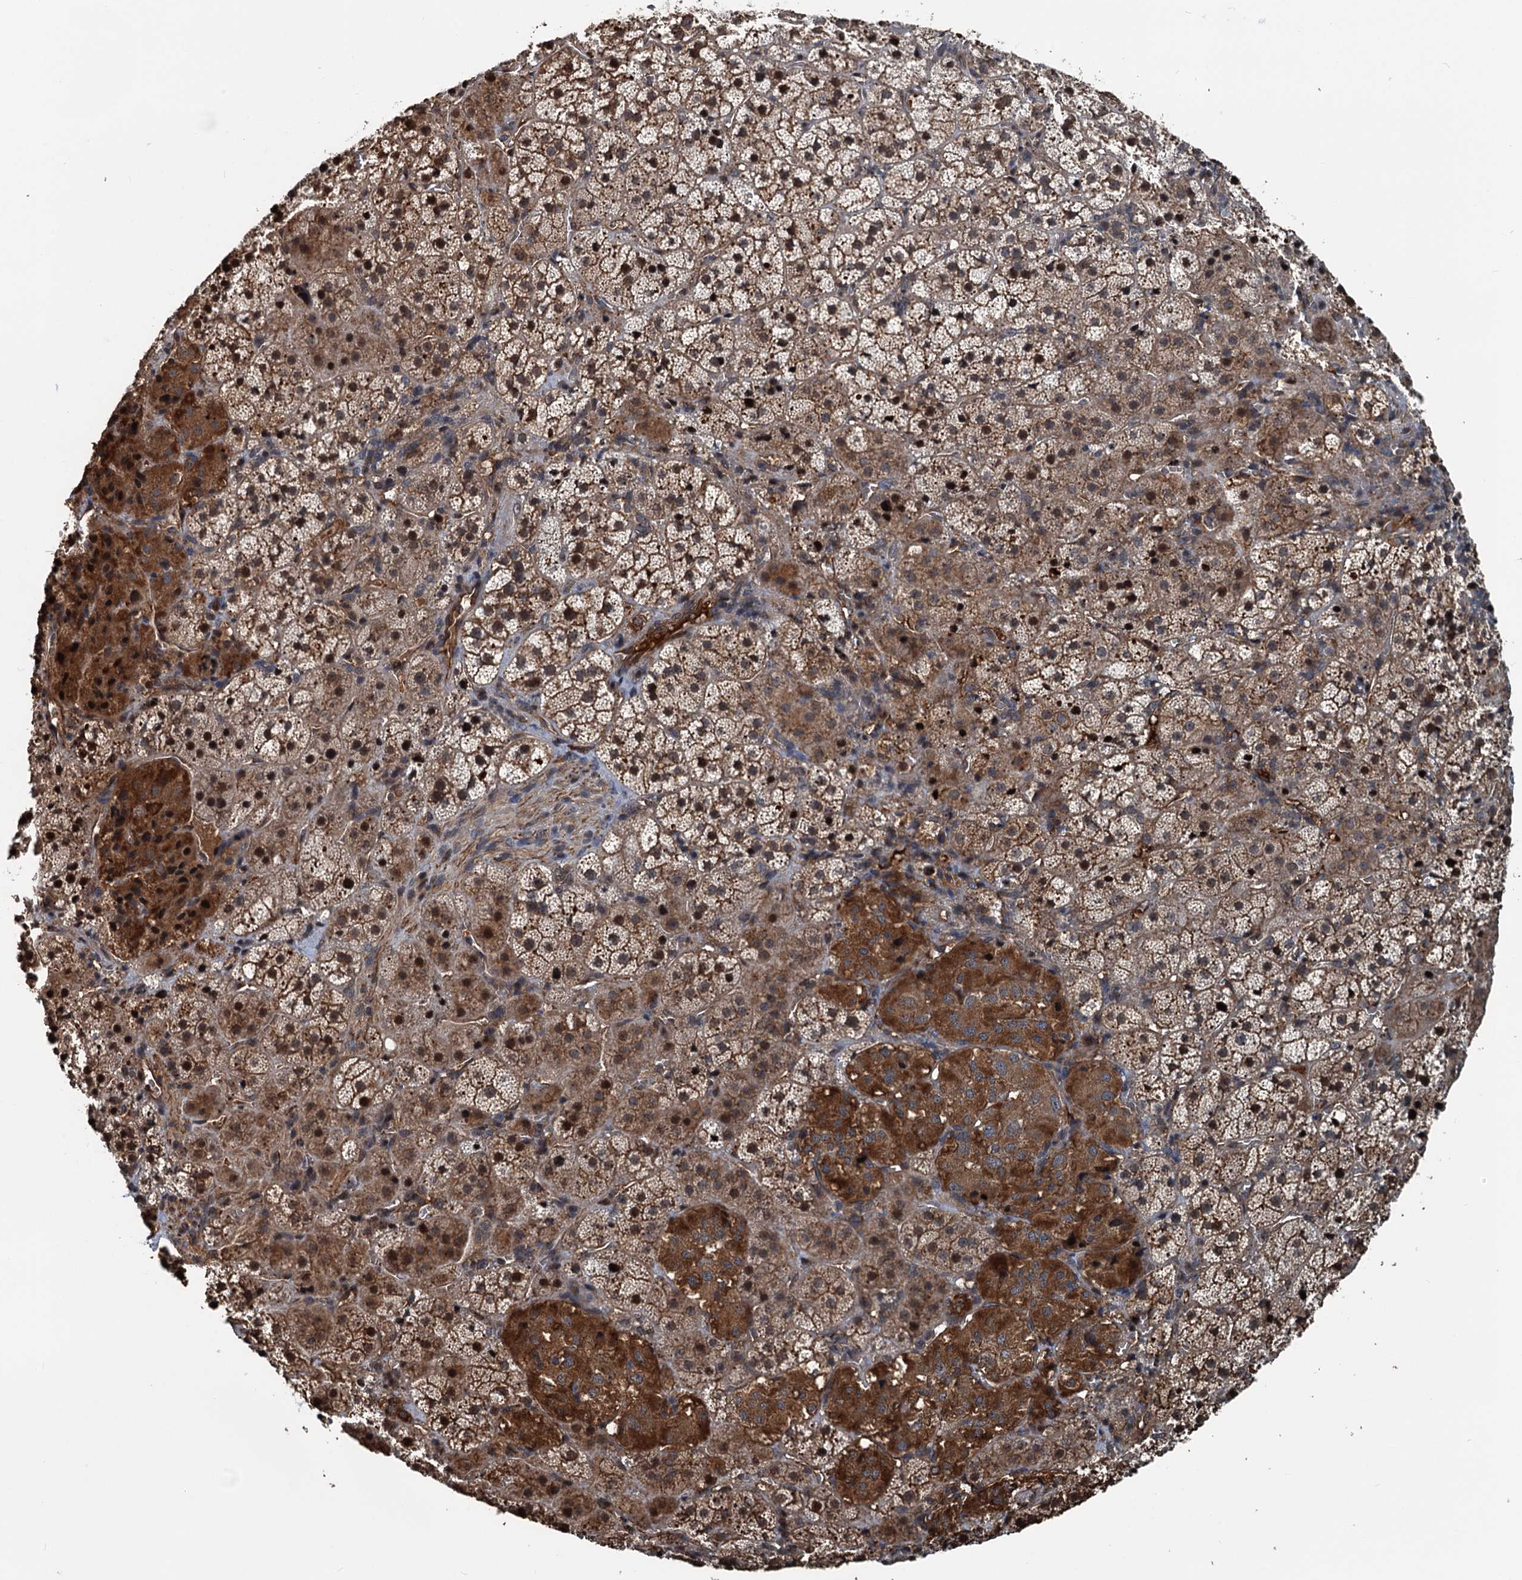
{"staining": {"intensity": "moderate", "quantity": ">75%", "location": "cytoplasmic/membranous,nuclear"}, "tissue": "adrenal gland", "cell_type": "Glandular cells", "image_type": "normal", "snomed": [{"axis": "morphology", "description": "Normal tissue, NOS"}, {"axis": "topography", "description": "Adrenal gland"}], "caption": "Unremarkable adrenal gland was stained to show a protein in brown. There is medium levels of moderate cytoplasmic/membranous,nuclear positivity in approximately >75% of glandular cells. (Brightfield microscopy of DAB IHC at high magnification).", "gene": "TEDC1", "patient": {"sex": "female", "age": 44}}